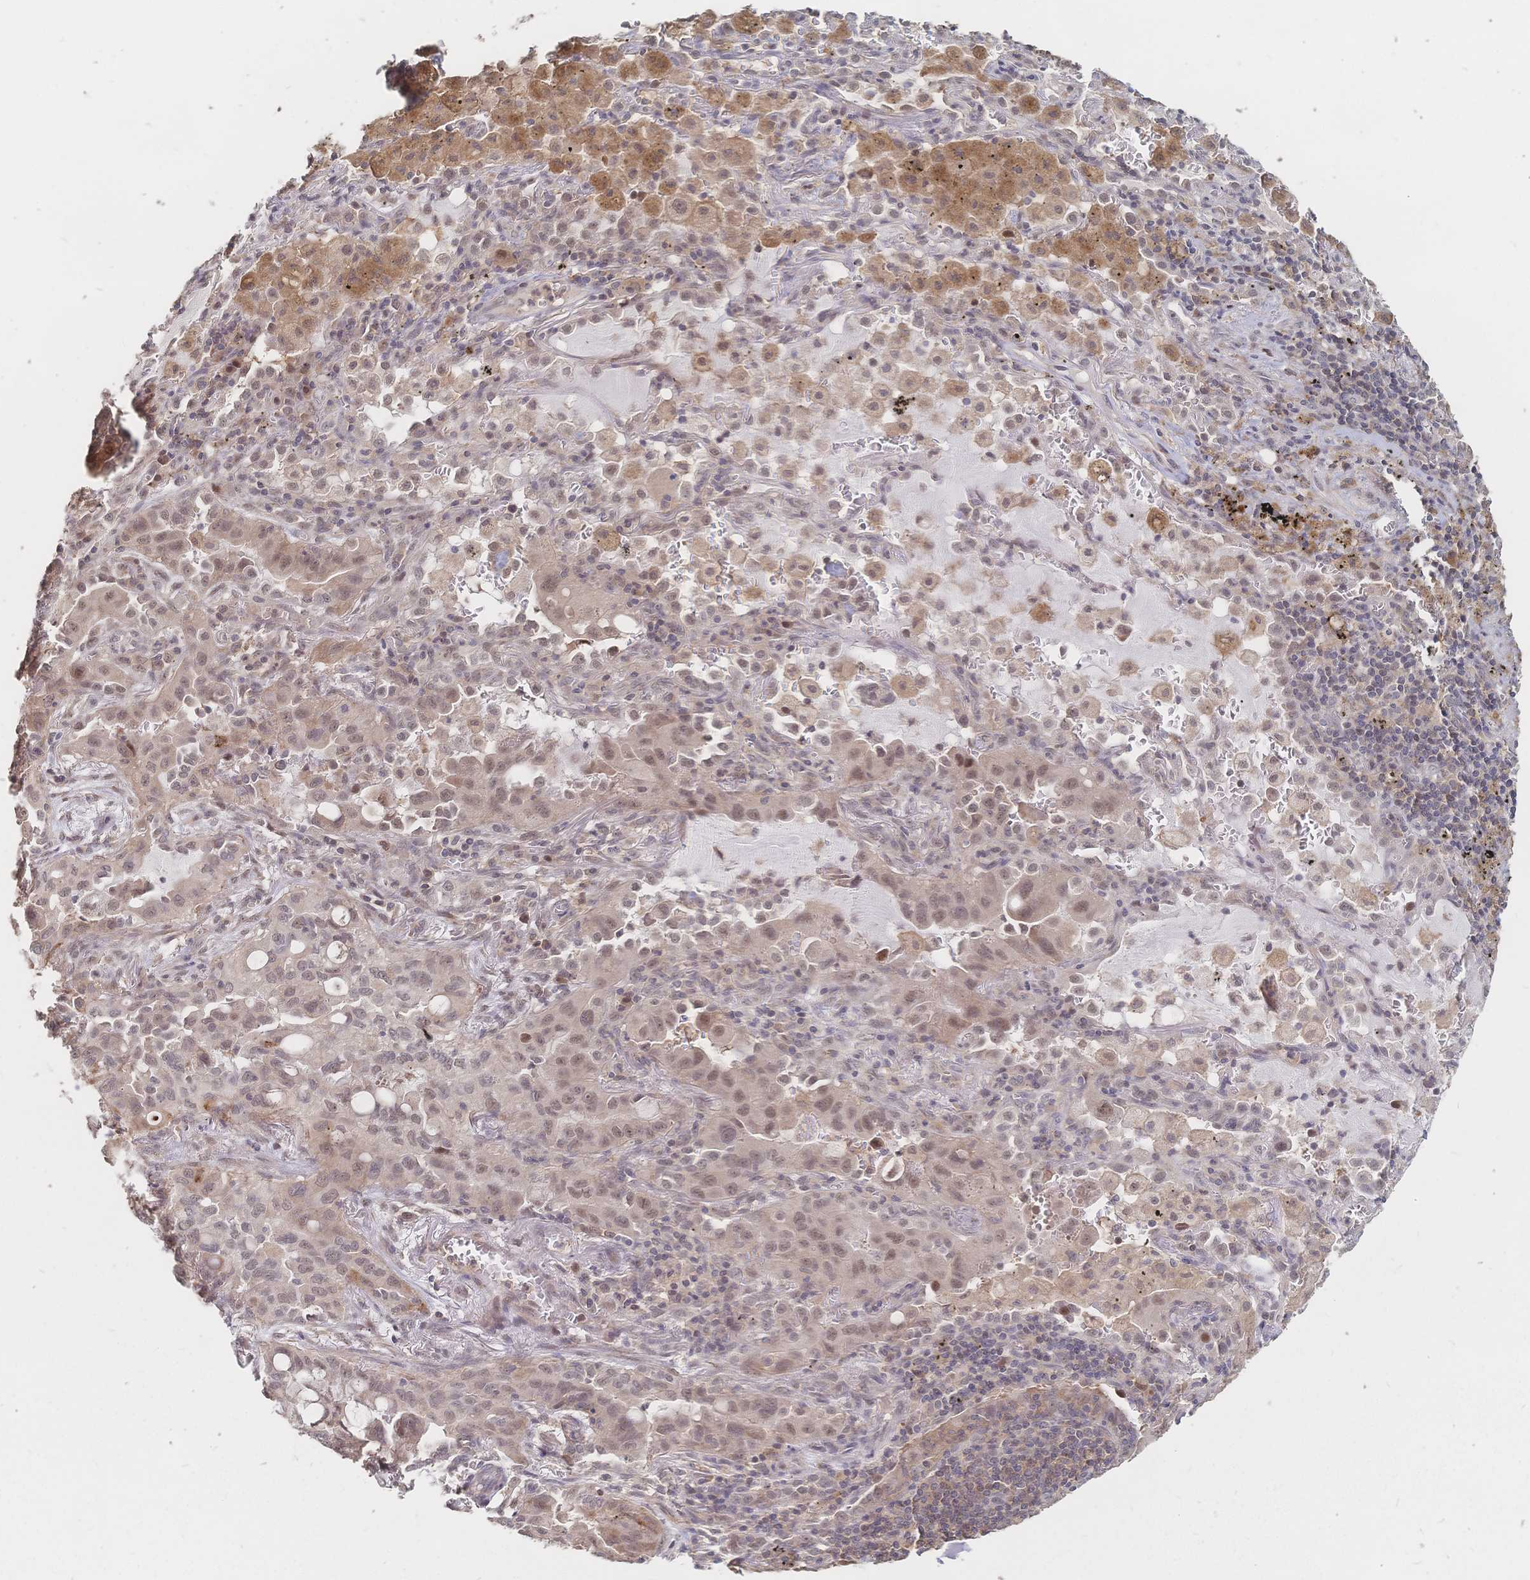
{"staining": {"intensity": "weak", "quantity": ">75%", "location": "nuclear"}, "tissue": "lung cancer", "cell_type": "Tumor cells", "image_type": "cancer", "snomed": [{"axis": "morphology", "description": "Adenocarcinoma, NOS"}, {"axis": "topography", "description": "Lung"}], "caption": "Human adenocarcinoma (lung) stained with a protein marker exhibits weak staining in tumor cells.", "gene": "LRP5", "patient": {"sex": "male", "age": 65}}